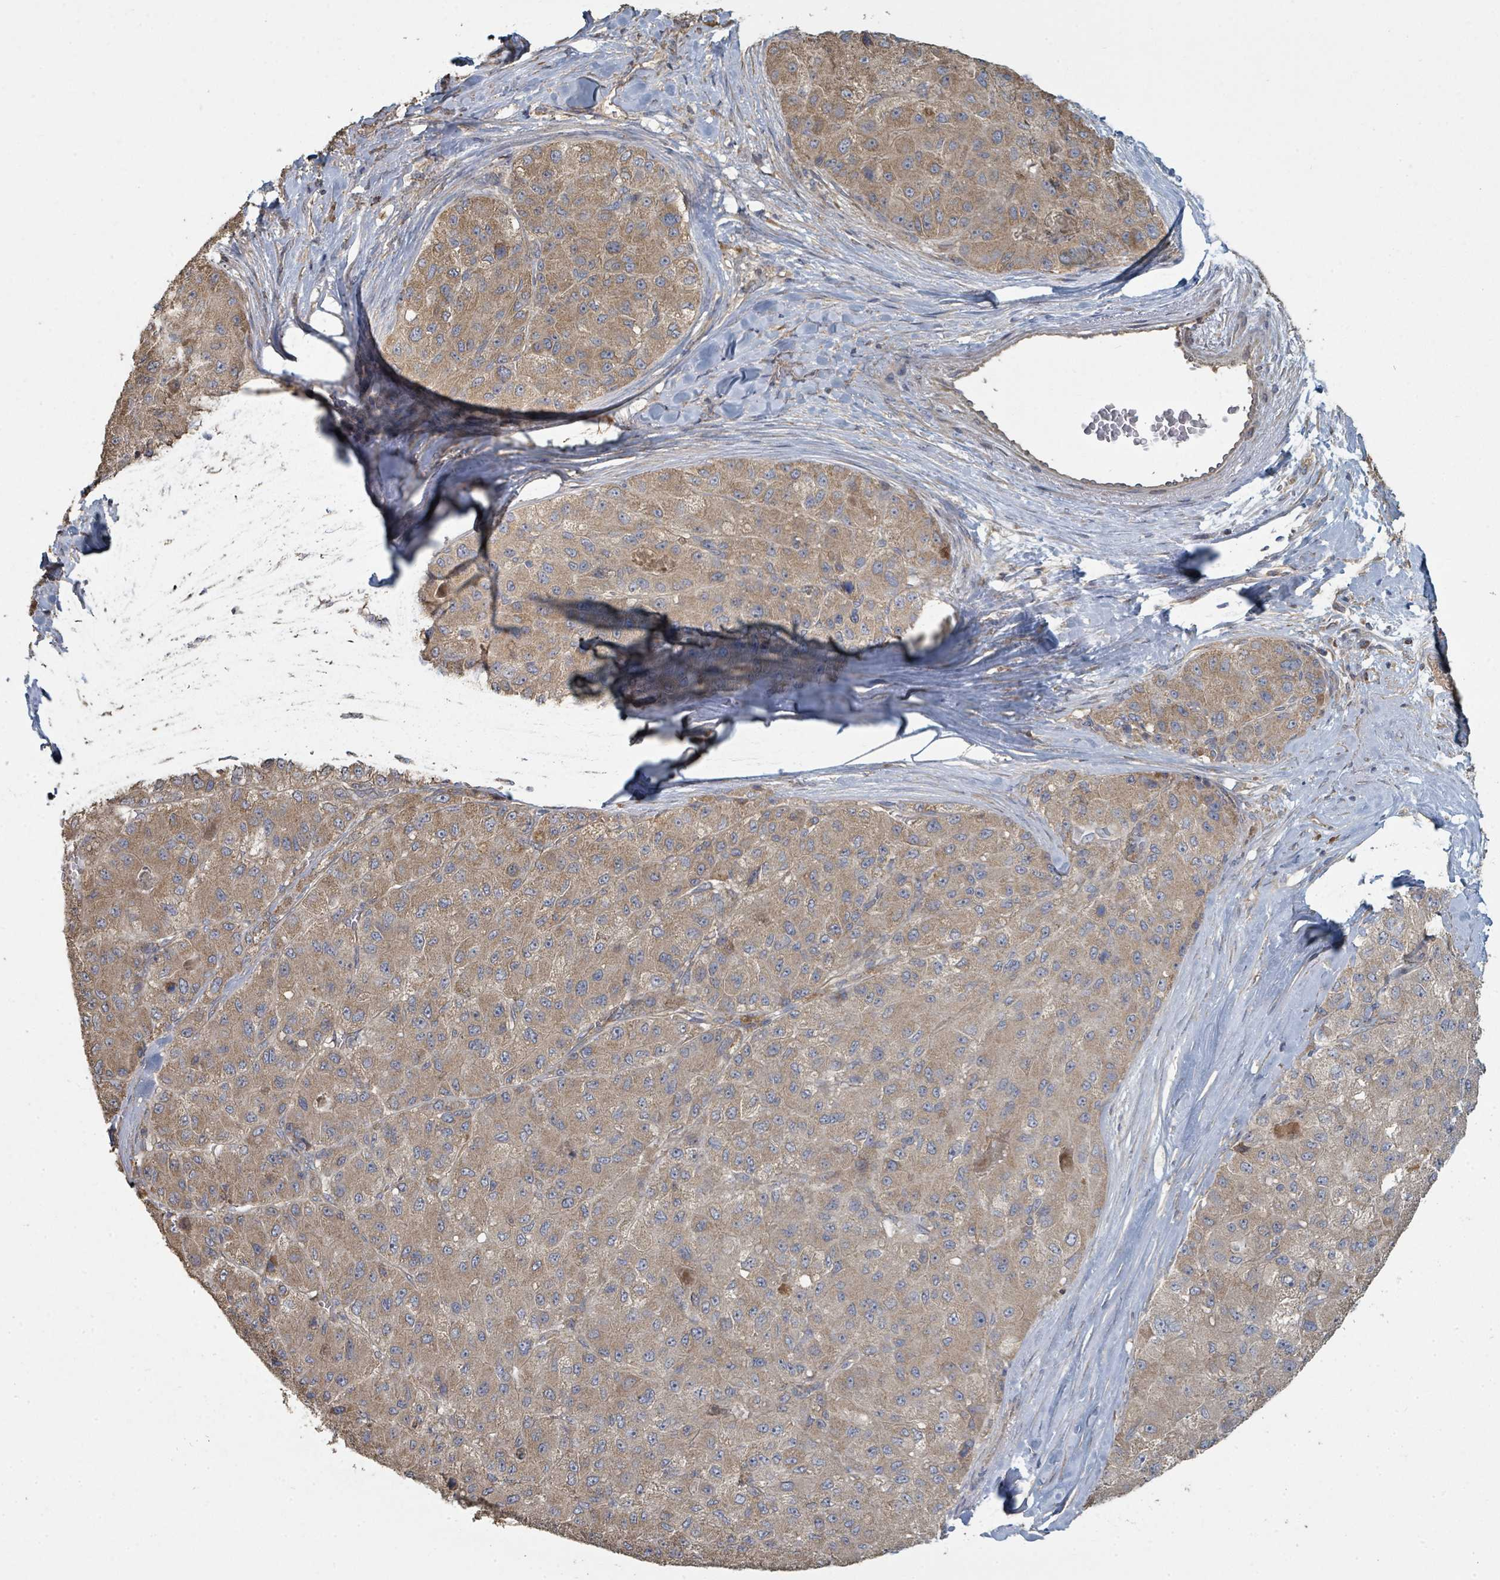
{"staining": {"intensity": "moderate", "quantity": ">75%", "location": "cytoplasmic/membranous"}, "tissue": "liver cancer", "cell_type": "Tumor cells", "image_type": "cancer", "snomed": [{"axis": "morphology", "description": "Carcinoma, Hepatocellular, NOS"}, {"axis": "topography", "description": "Liver"}], "caption": "Liver cancer (hepatocellular carcinoma) stained for a protein demonstrates moderate cytoplasmic/membranous positivity in tumor cells. Using DAB (brown) and hematoxylin (blue) stains, captured at high magnification using brightfield microscopy.", "gene": "WDFY1", "patient": {"sex": "male", "age": 80}}